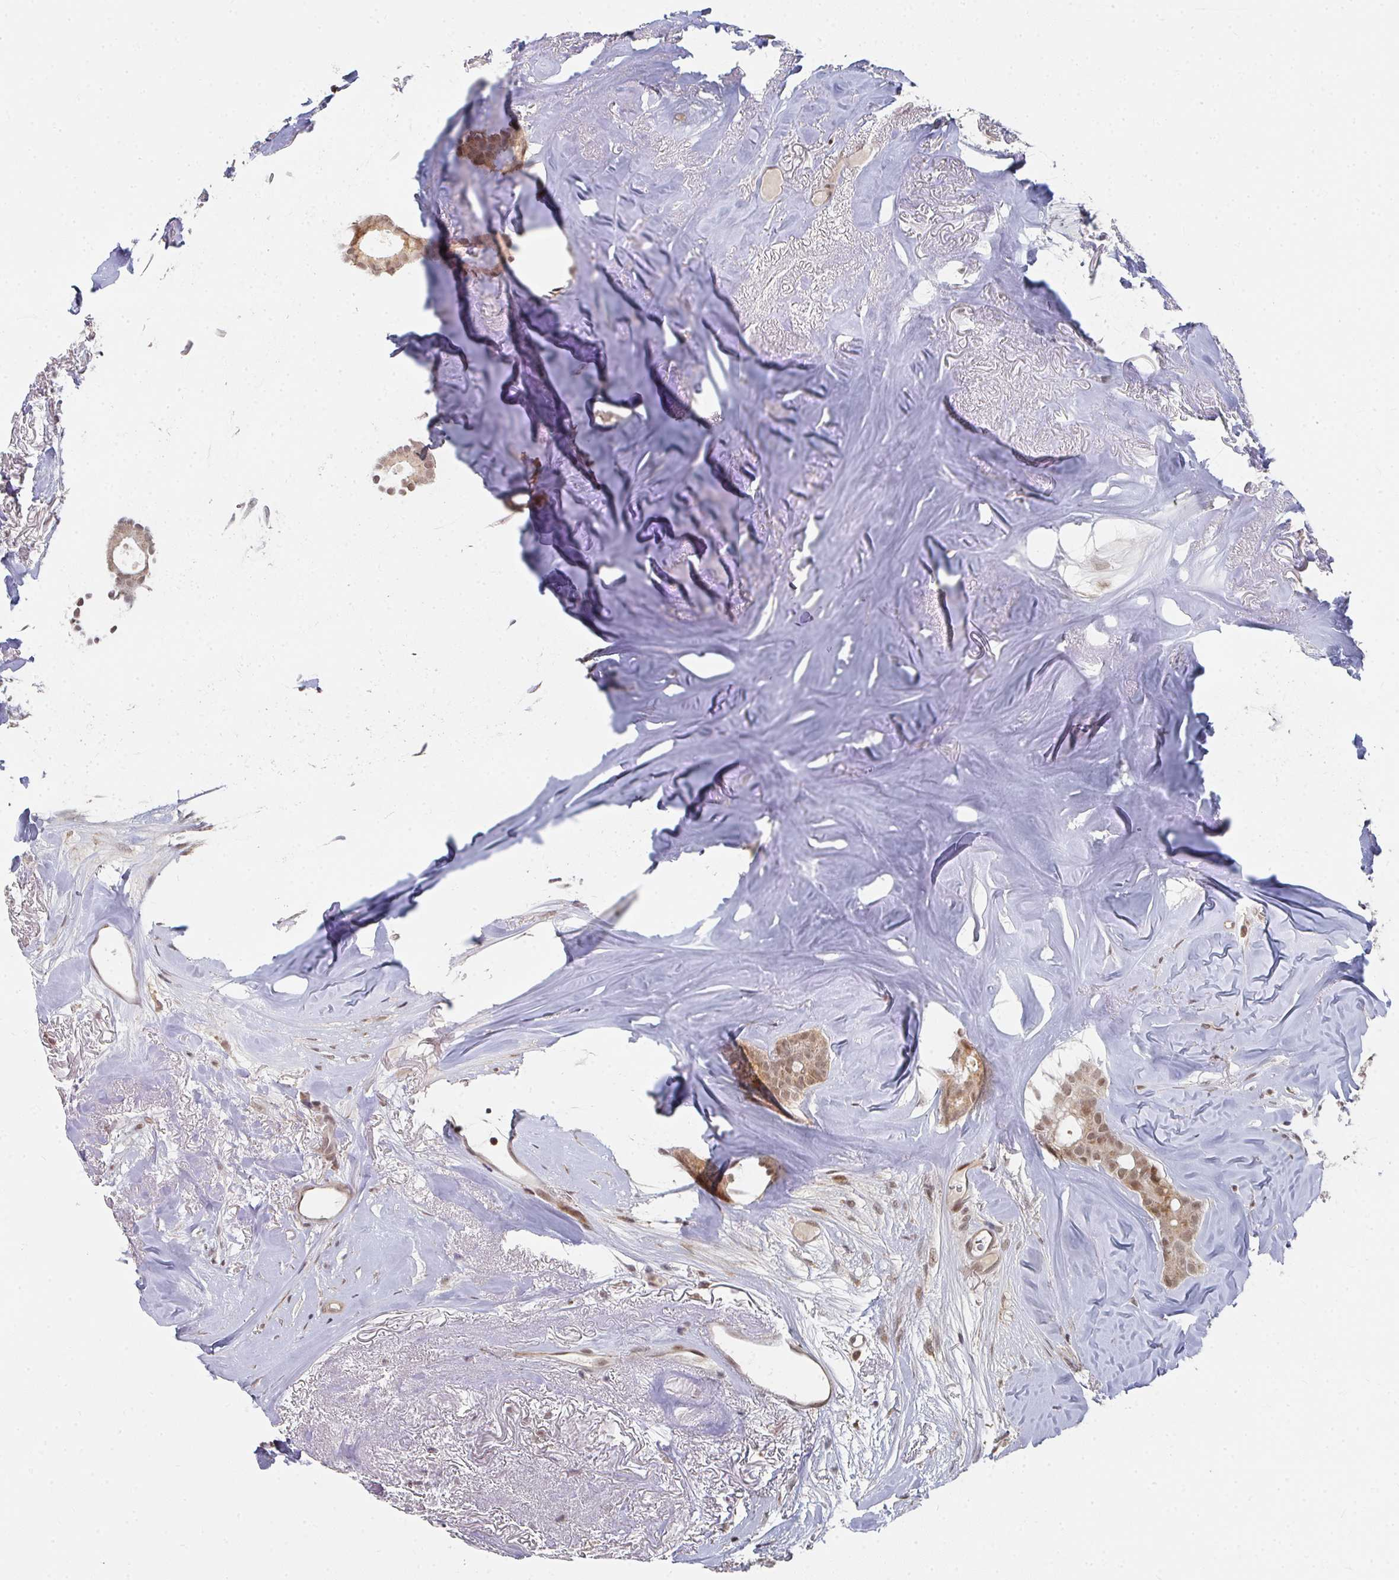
{"staining": {"intensity": "moderate", "quantity": ">75%", "location": "cytoplasmic/membranous,nuclear"}, "tissue": "breast cancer", "cell_type": "Tumor cells", "image_type": "cancer", "snomed": [{"axis": "morphology", "description": "Duct carcinoma"}, {"axis": "topography", "description": "Breast"}], "caption": "There is medium levels of moderate cytoplasmic/membranous and nuclear staining in tumor cells of breast infiltrating ductal carcinoma, as demonstrated by immunohistochemical staining (brown color).", "gene": "RBBP5", "patient": {"sex": "female", "age": 84}}